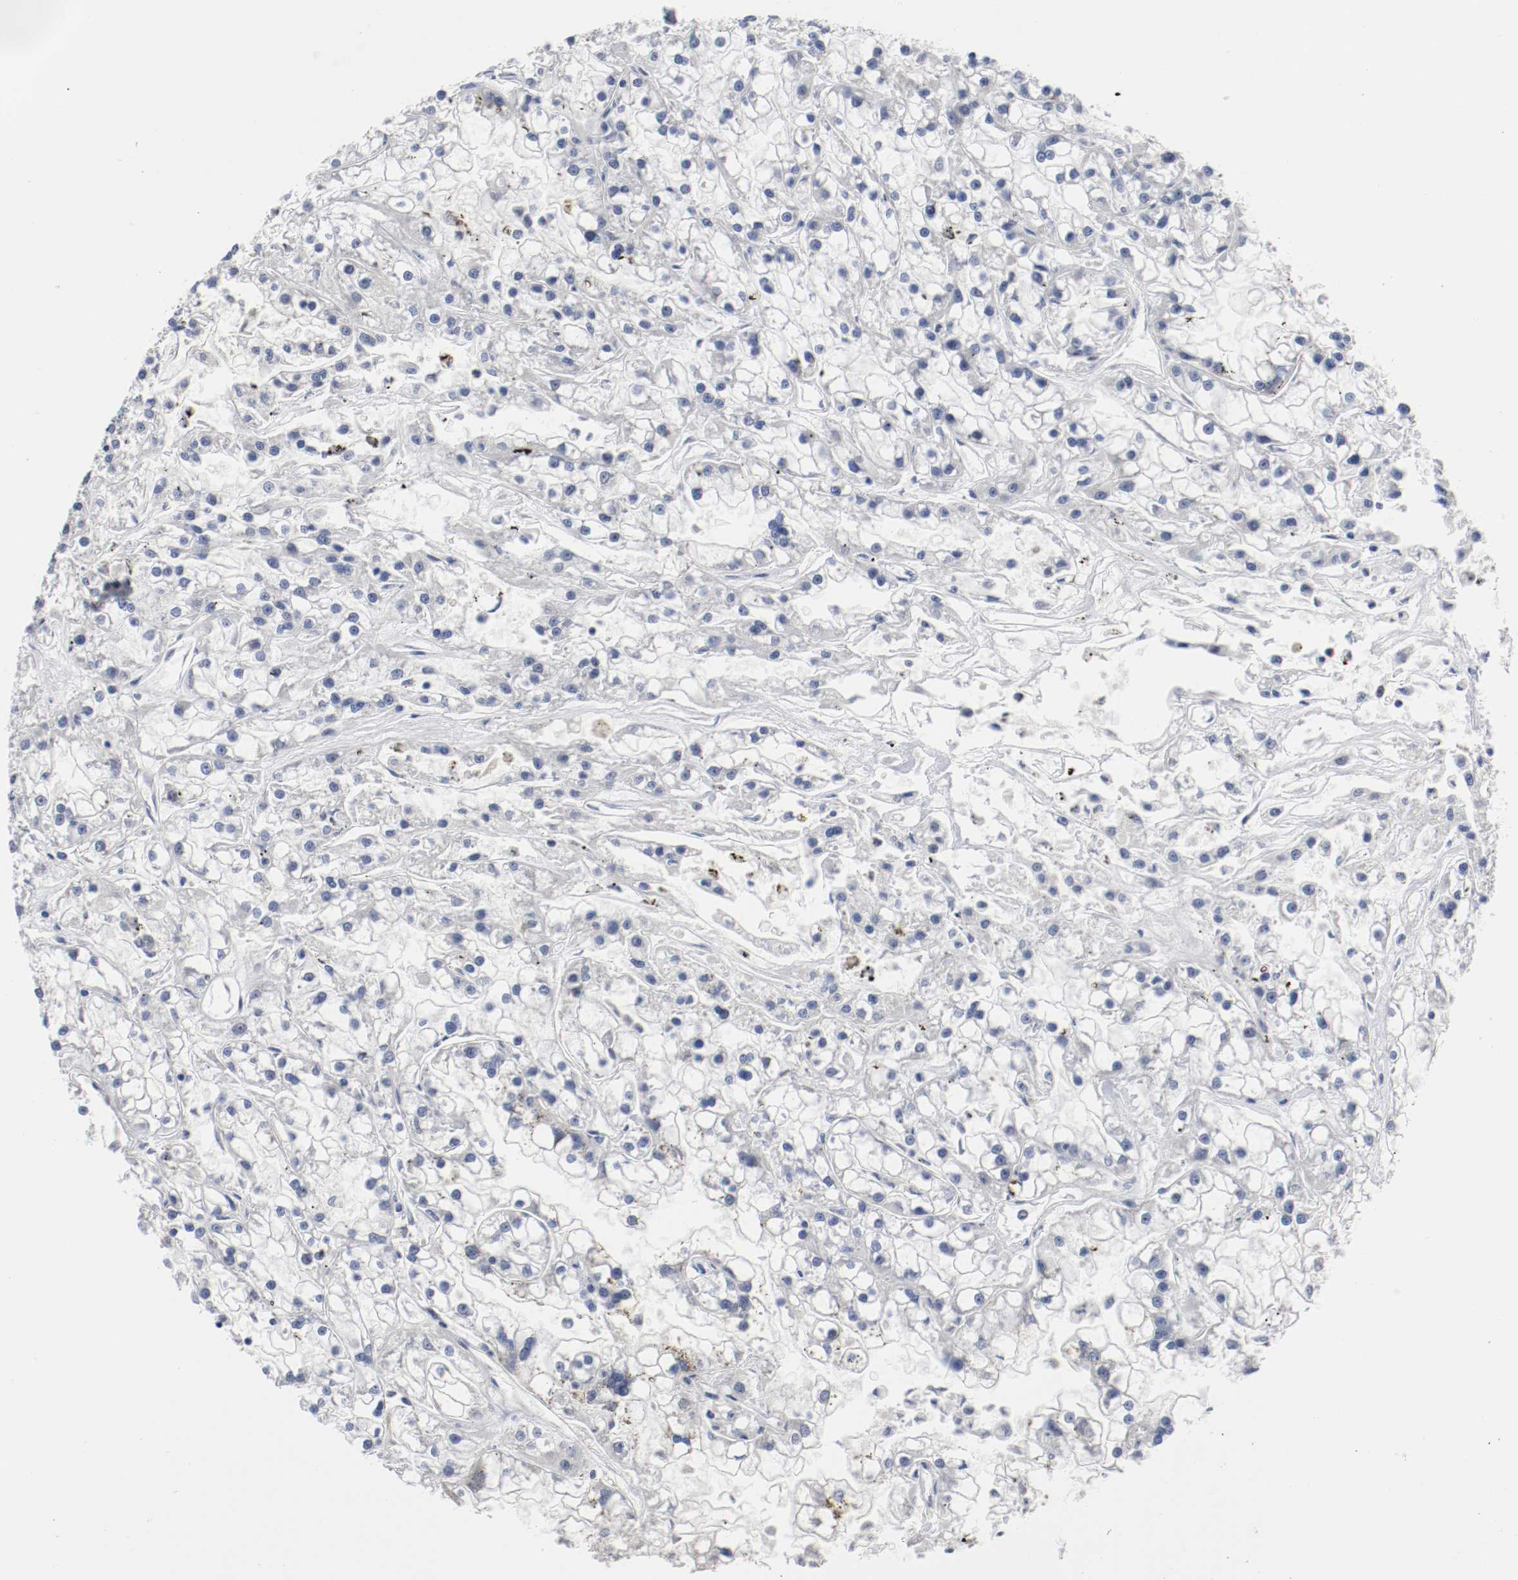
{"staining": {"intensity": "negative", "quantity": "none", "location": "none"}, "tissue": "renal cancer", "cell_type": "Tumor cells", "image_type": "cancer", "snomed": [{"axis": "morphology", "description": "Adenocarcinoma, NOS"}, {"axis": "topography", "description": "Kidney"}], "caption": "Tumor cells are negative for brown protein staining in renal cancer (adenocarcinoma). (DAB immunohistochemistry with hematoxylin counter stain).", "gene": "MCM6", "patient": {"sex": "female", "age": 52}}